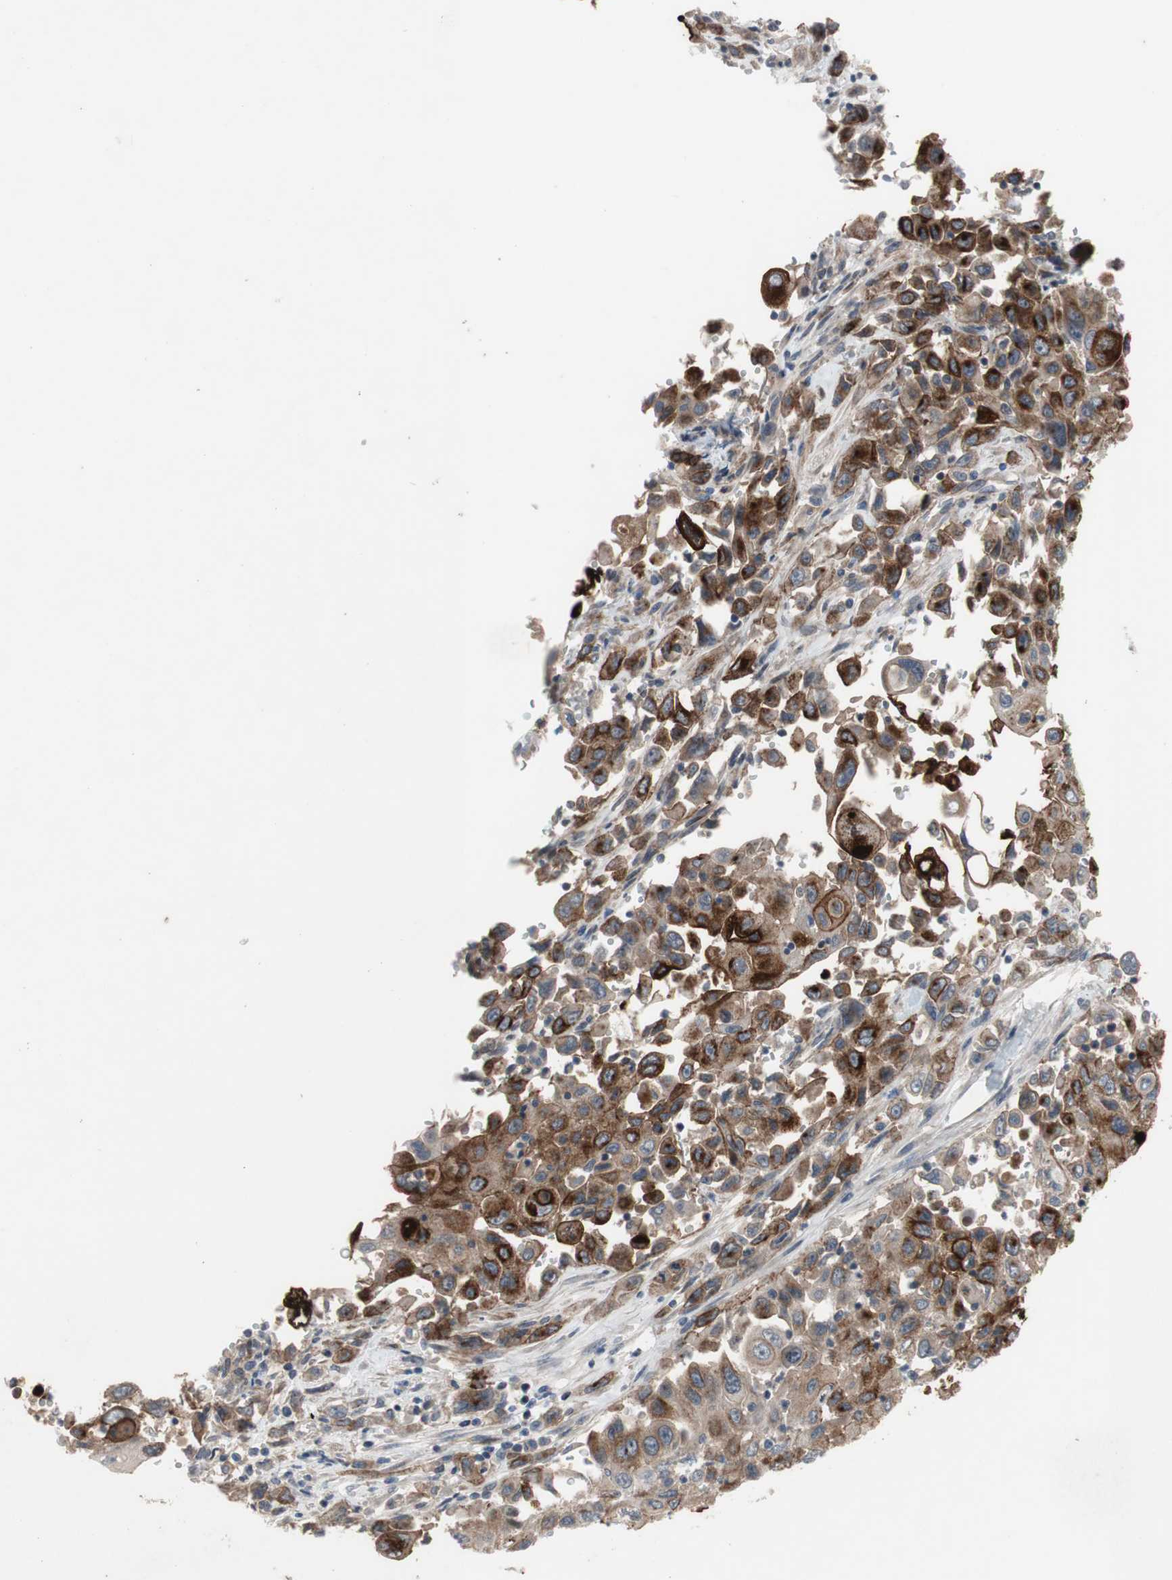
{"staining": {"intensity": "strong", "quantity": ">75%", "location": "cytoplasmic/membranous"}, "tissue": "pancreatic cancer", "cell_type": "Tumor cells", "image_type": "cancer", "snomed": [{"axis": "morphology", "description": "Adenocarcinoma, NOS"}, {"axis": "topography", "description": "Pancreas"}], "caption": "An immunohistochemistry (IHC) image of tumor tissue is shown. Protein staining in brown highlights strong cytoplasmic/membranous positivity in pancreatic cancer within tumor cells.", "gene": "OAZ1", "patient": {"sex": "male", "age": 70}}